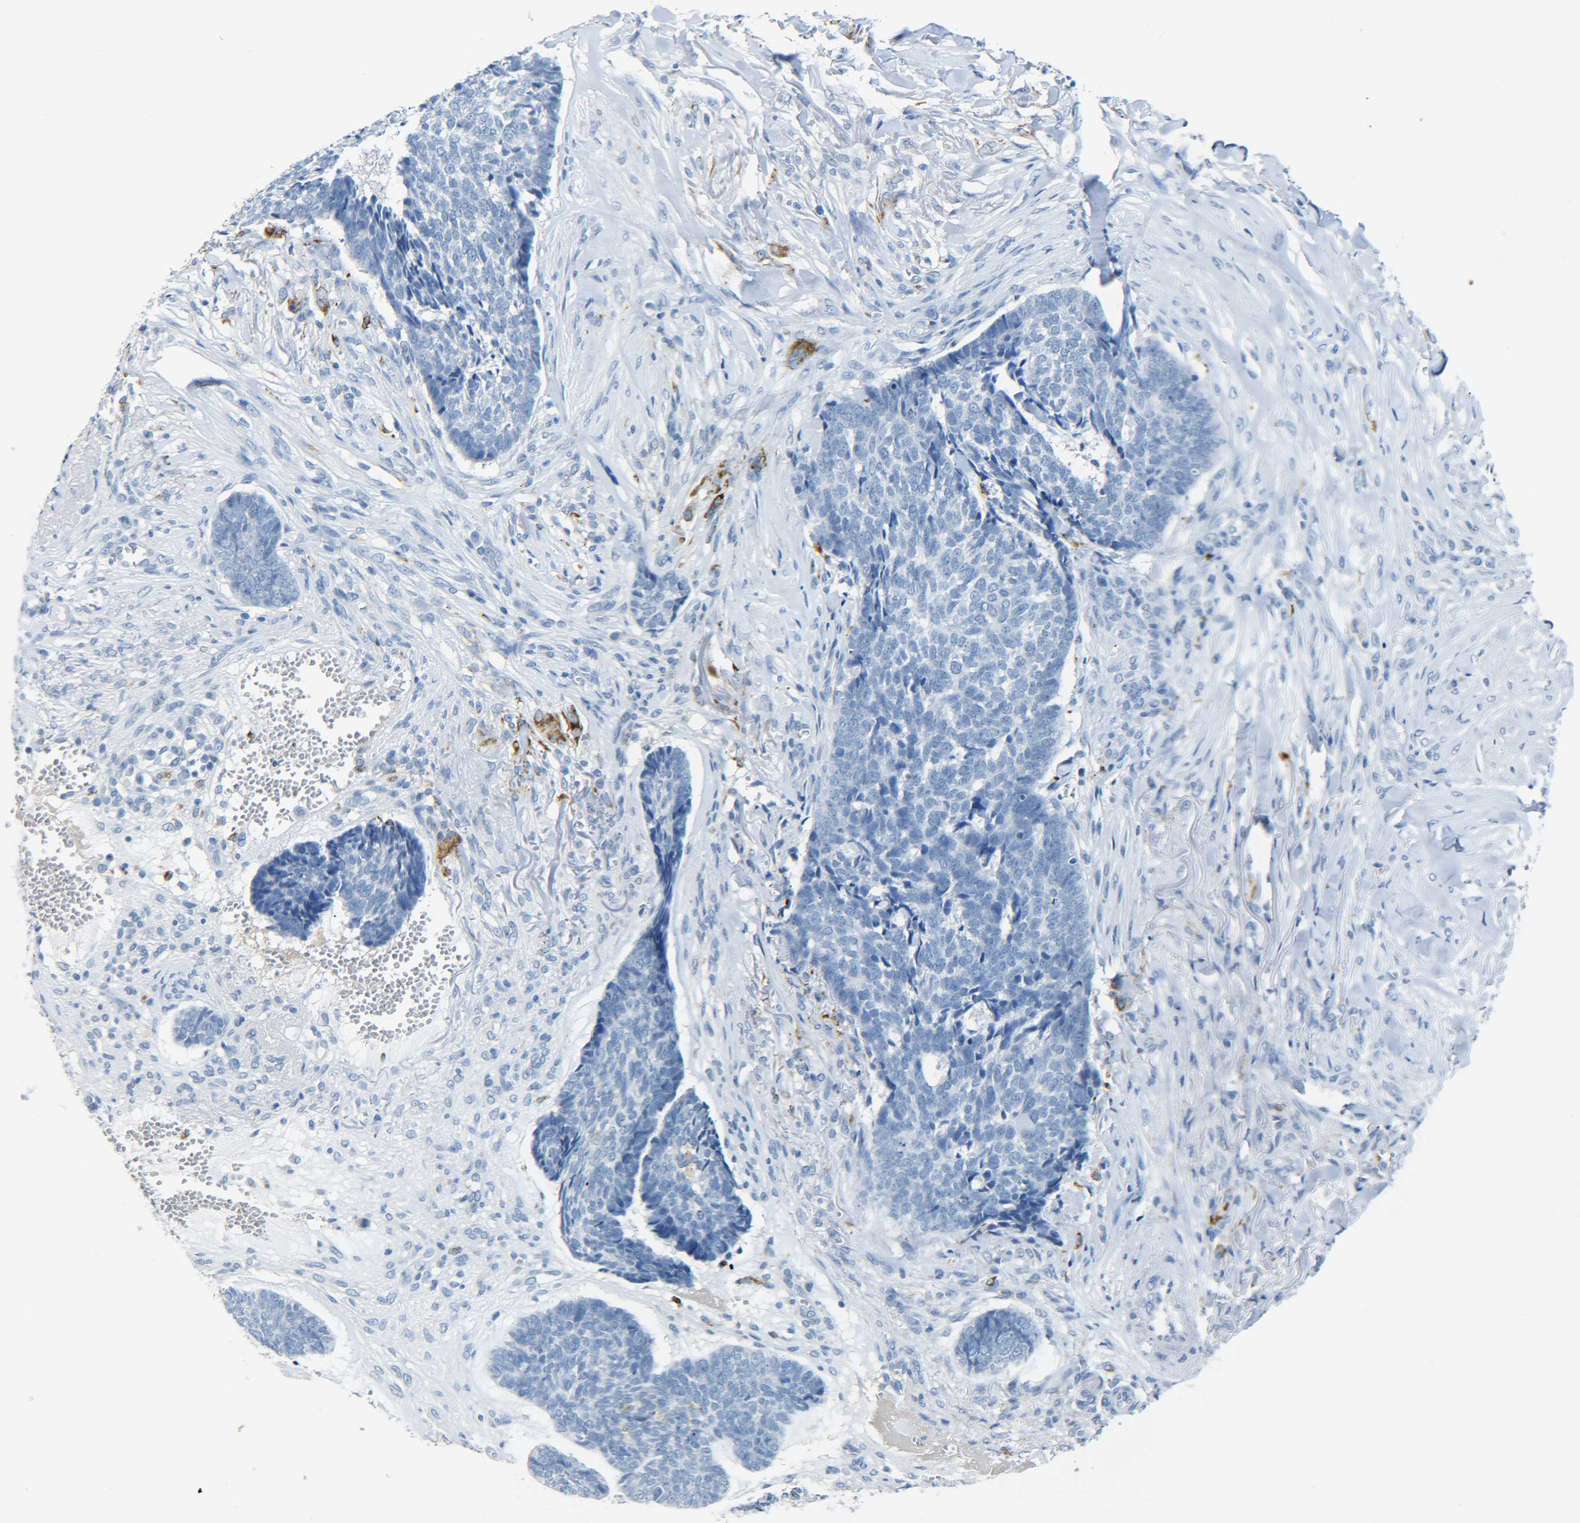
{"staining": {"intensity": "negative", "quantity": "none", "location": "none"}, "tissue": "skin cancer", "cell_type": "Tumor cells", "image_type": "cancer", "snomed": [{"axis": "morphology", "description": "Basal cell carcinoma"}, {"axis": "topography", "description": "Skin"}], "caption": "A histopathology image of skin cancer (basal cell carcinoma) stained for a protein exhibits no brown staining in tumor cells. Brightfield microscopy of immunohistochemistry stained with DAB (3,3'-diaminobenzidine) (brown) and hematoxylin (blue), captured at high magnification.", "gene": "C15orf48", "patient": {"sex": "male", "age": 84}}